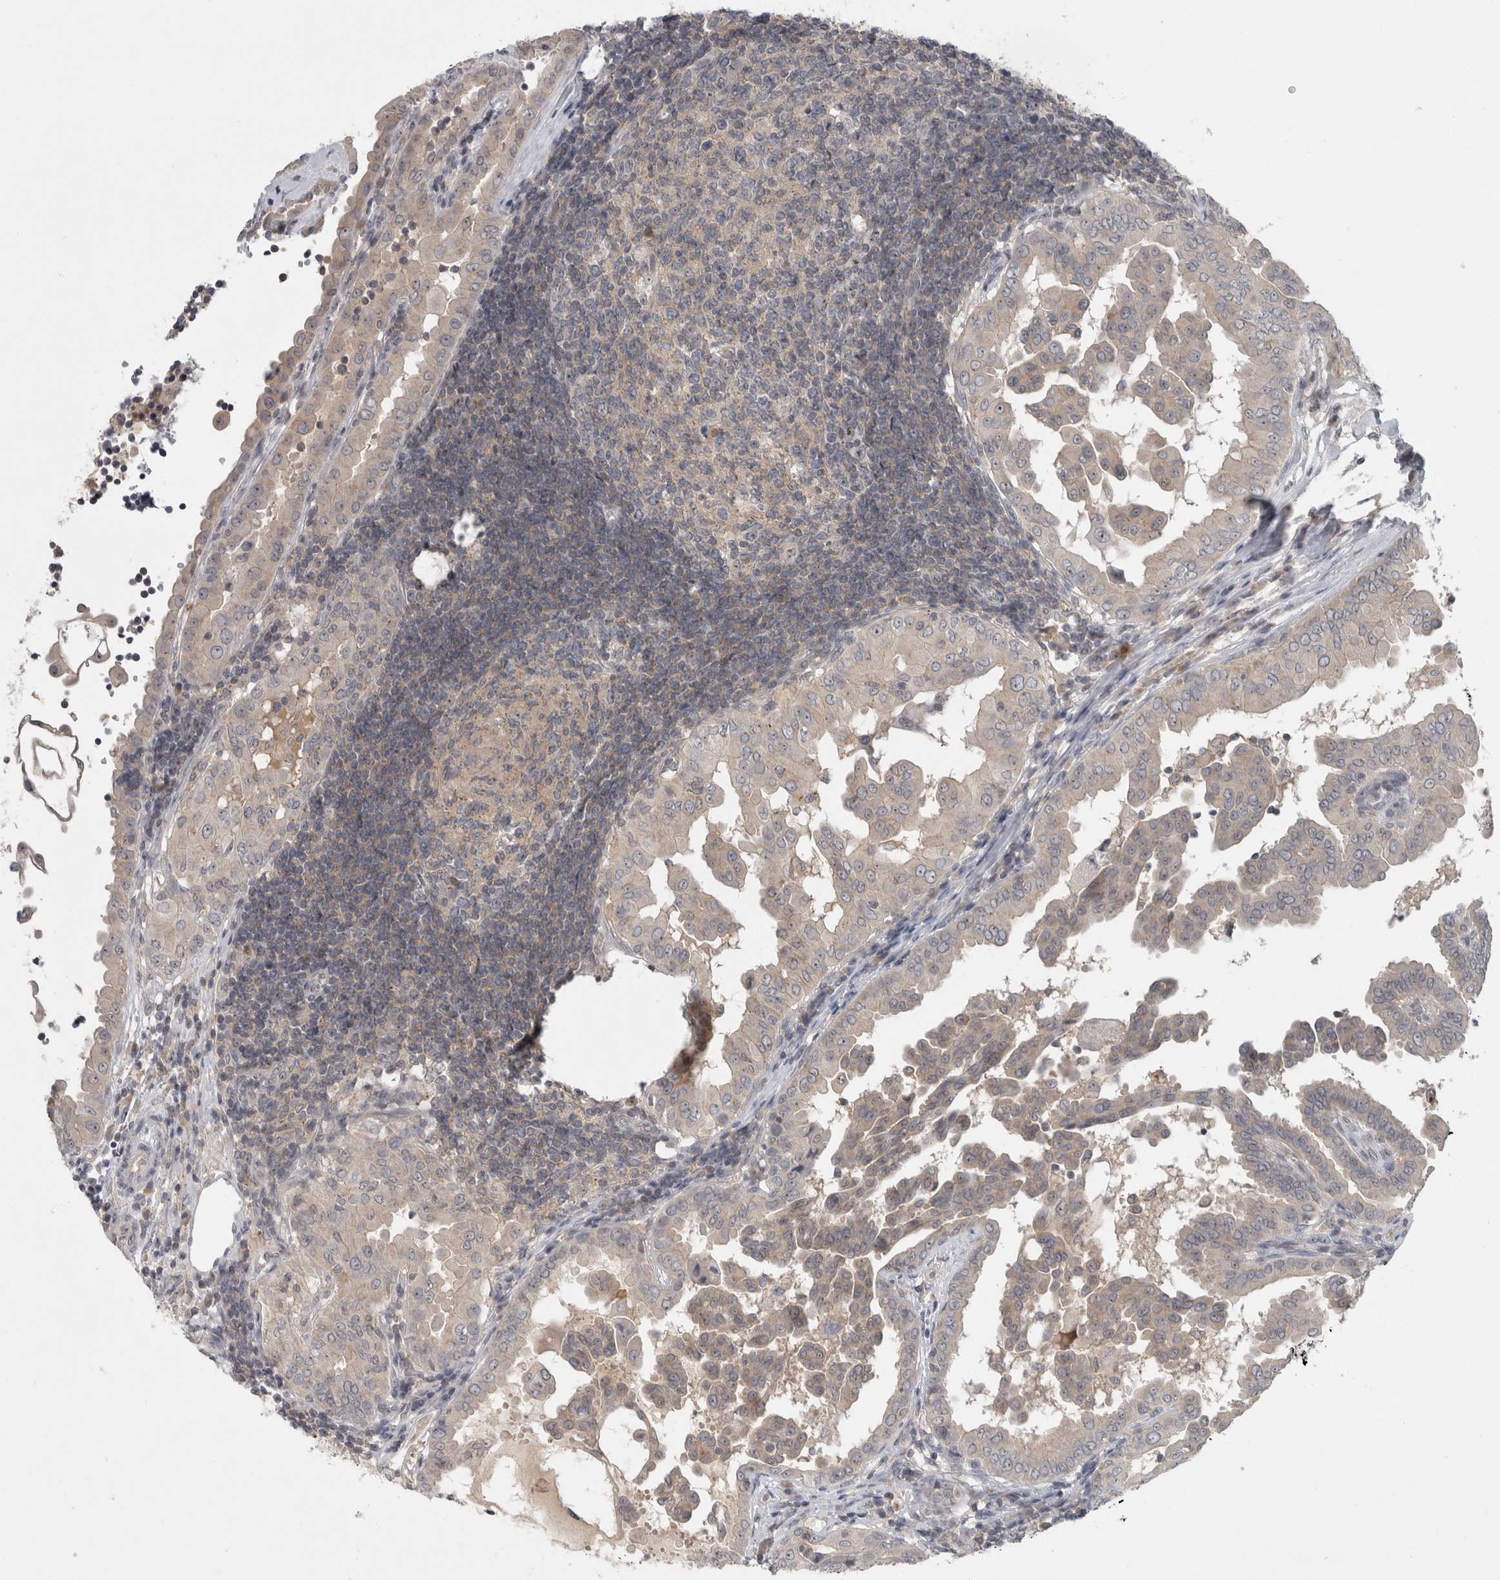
{"staining": {"intensity": "negative", "quantity": "none", "location": "none"}, "tissue": "thyroid cancer", "cell_type": "Tumor cells", "image_type": "cancer", "snomed": [{"axis": "morphology", "description": "Papillary adenocarcinoma, NOS"}, {"axis": "topography", "description": "Thyroid gland"}], "caption": "High magnification brightfield microscopy of papillary adenocarcinoma (thyroid) stained with DAB (3,3'-diaminobenzidine) (brown) and counterstained with hematoxylin (blue): tumor cells show no significant staining.", "gene": "RBM28", "patient": {"sex": "male", "age": 33}}